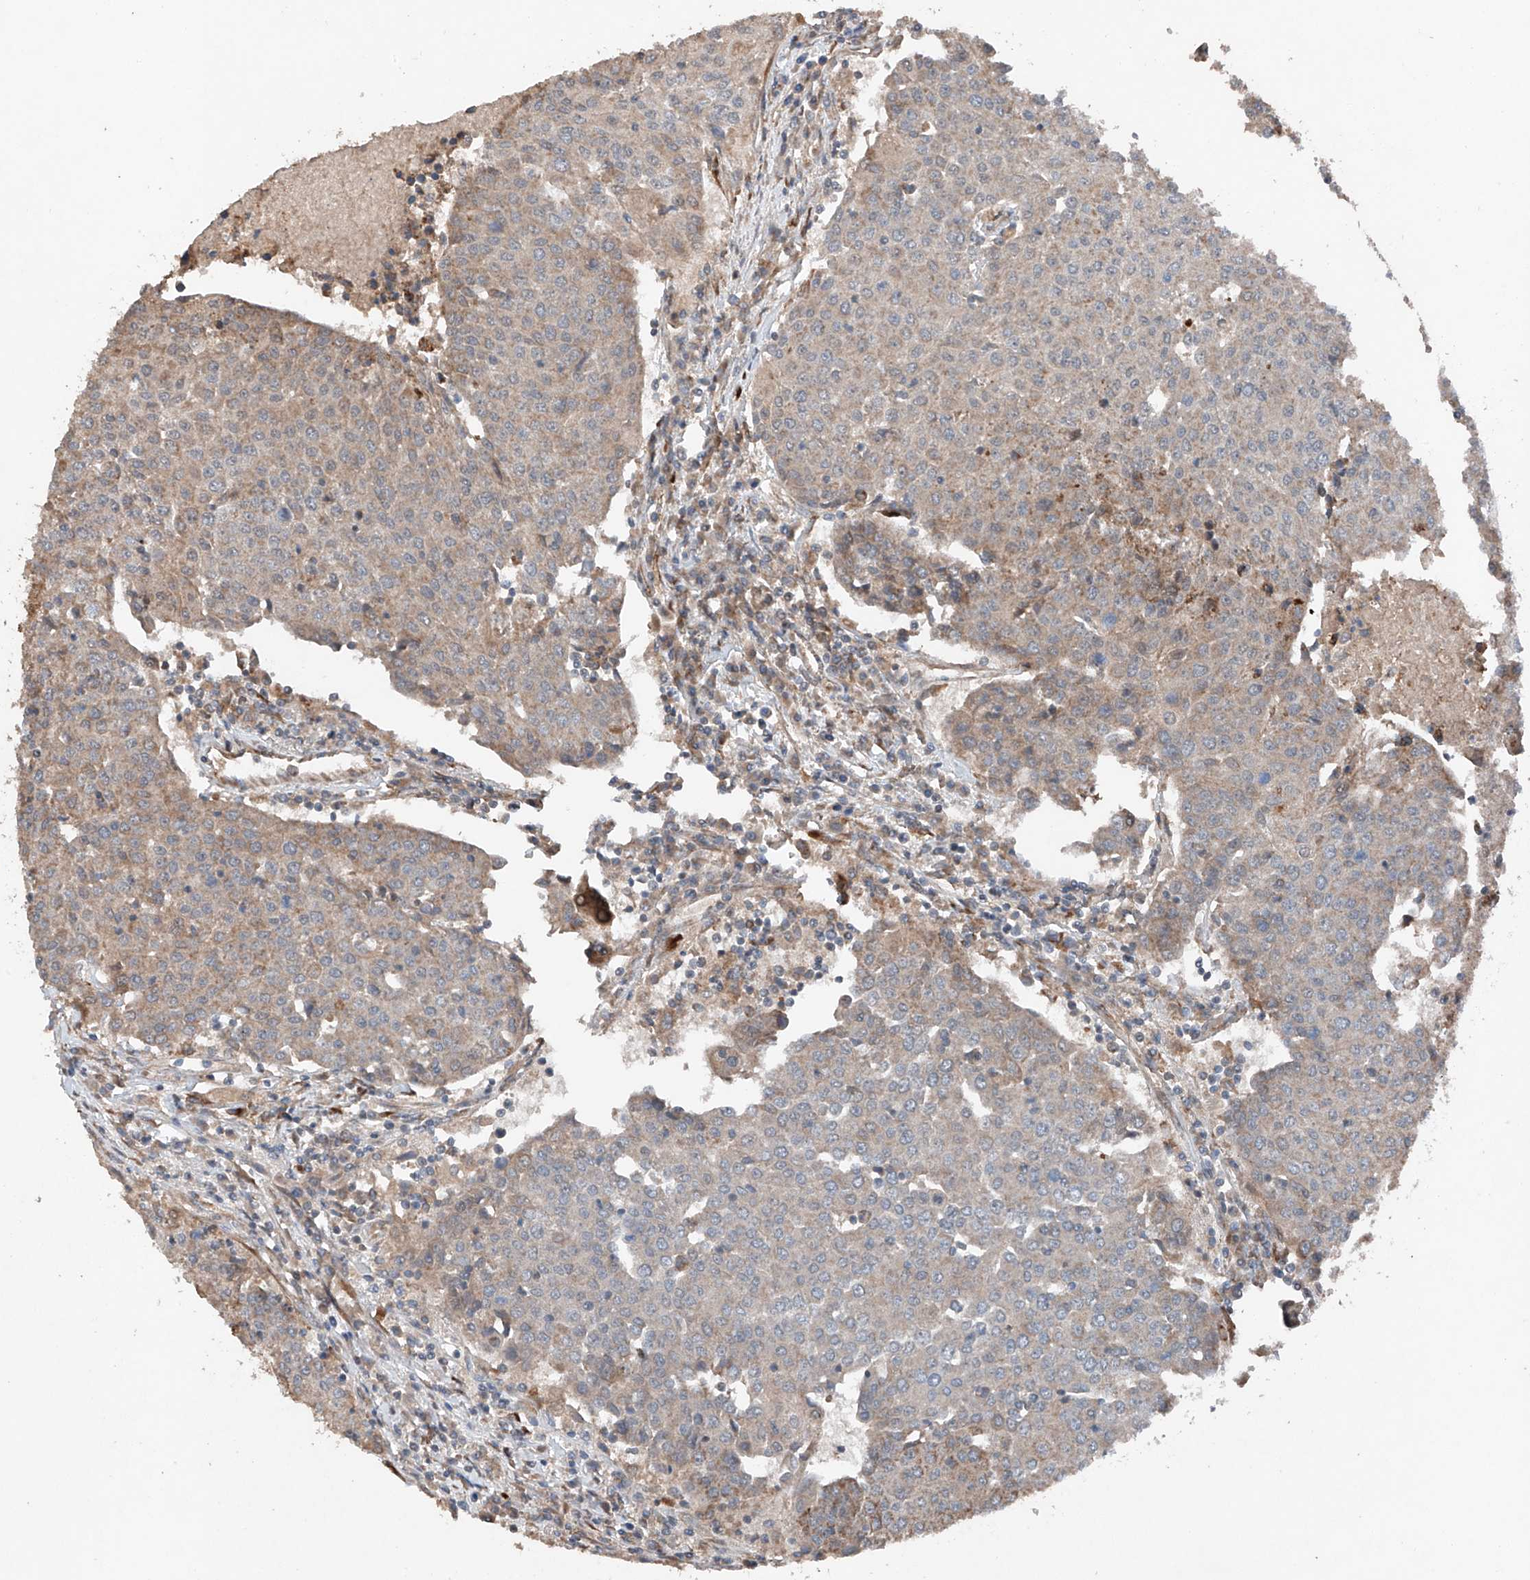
{"staining": {"intensity": "weak", "quantity": "25%-75%", "location": "cytoplasmic/membranous"}, "tissue": "urothelial cancer", "cell_type": "Tumor cells", "image_type": "cancer", "snomed": [{"axis": "morphology", "description": "Urothelial carcinoma, High grade"}, {"axis": "topography", "description": "Urinary bladder"}], "caption": "Urothelial carcinoma (high-grade) stained for a protein (brown) displays weak cytoplasmic/membranous positive staining in approximately 25%-75% of tumor cells.", "gene": "AP4B1", "patient": {"sex": "female", "age": 85}}